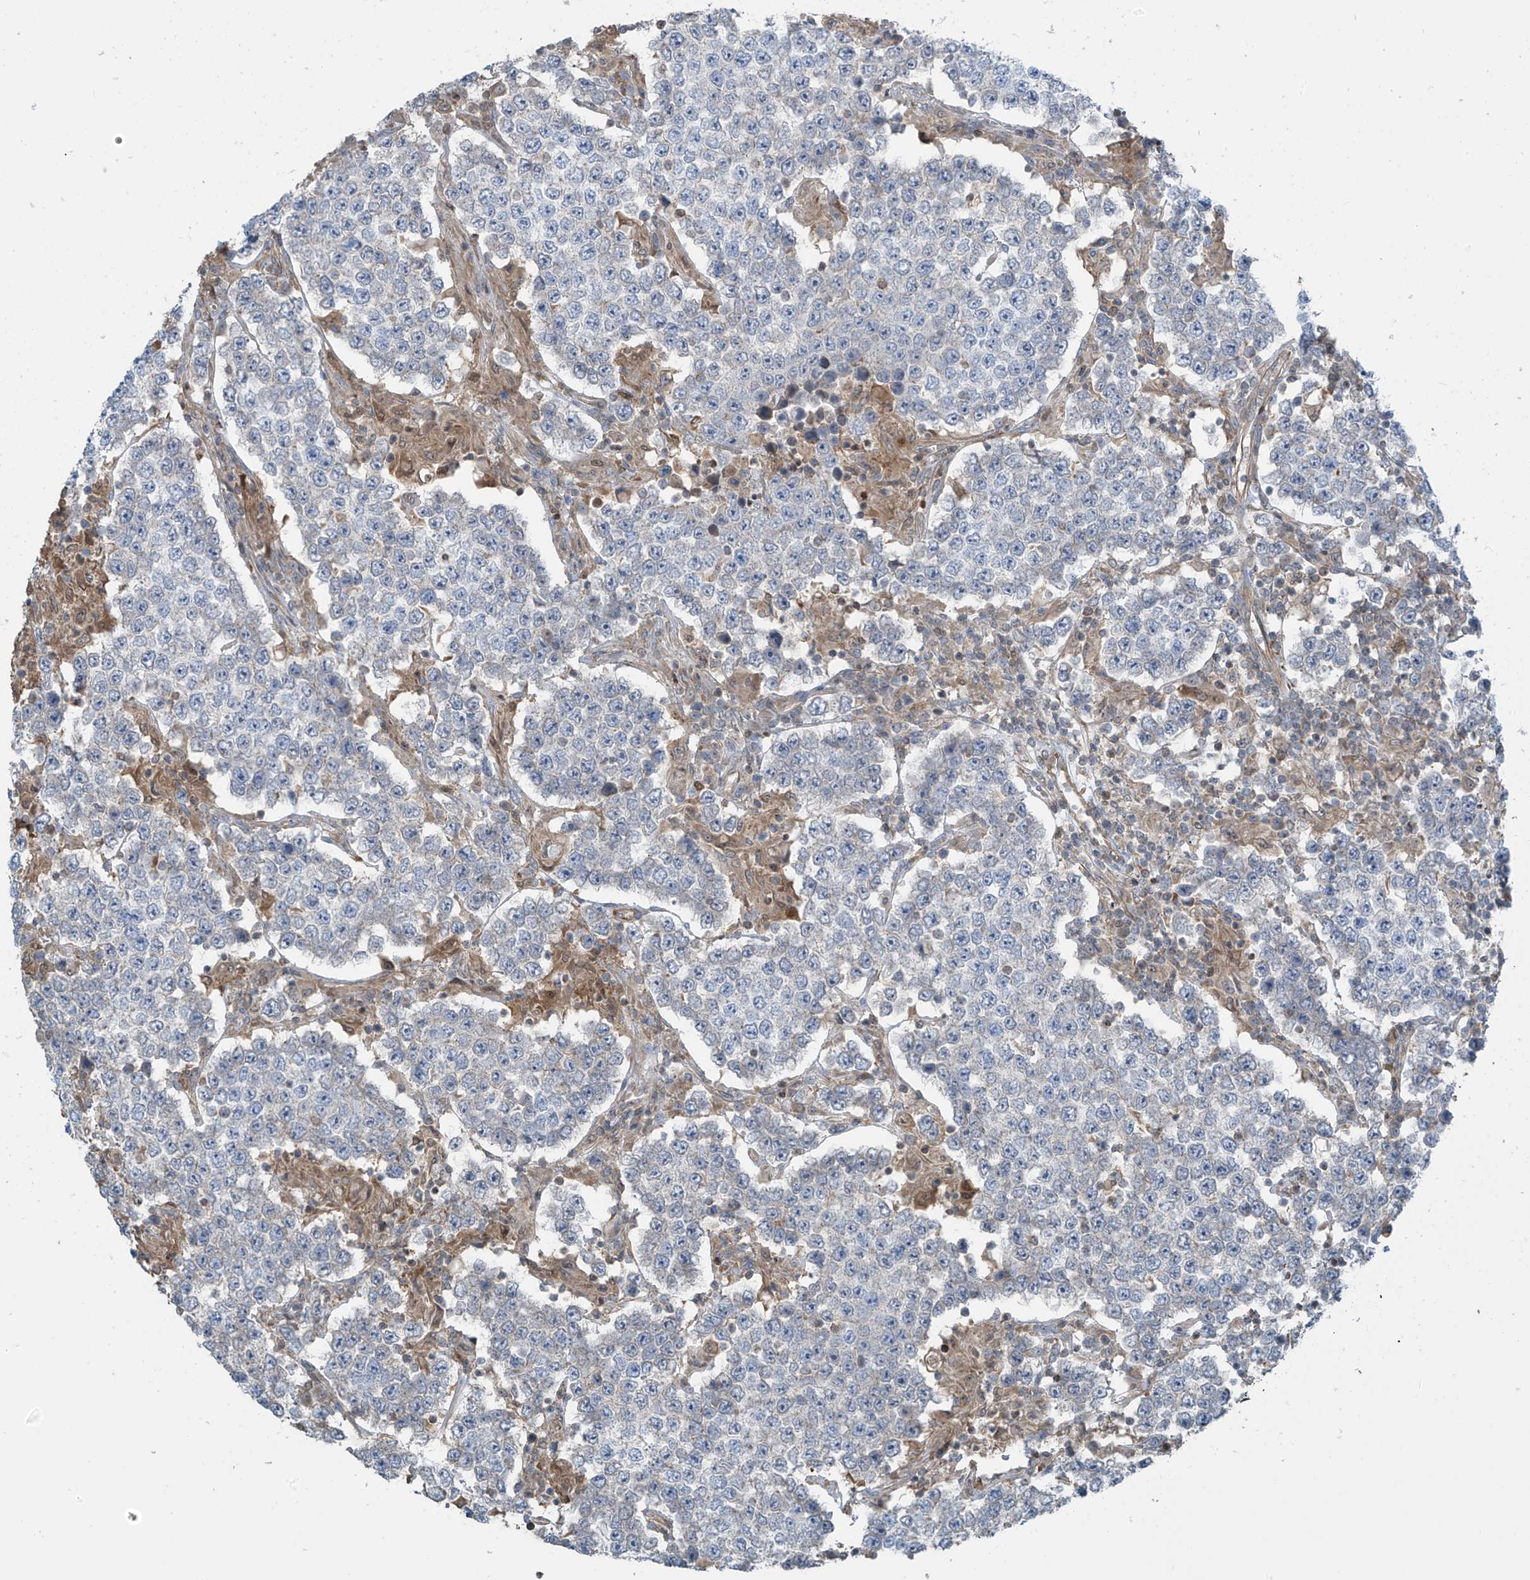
{"staining": {"intensity": "negative", "quantity": "none", "location": "none"}, "tissue": "testis cancer", "cell_type": "Tumor cells", "image_type": "cancer", "snomed": [{"axis": "morphology", "description": "Normal tissue, NOS"}, {"axis": "morphology", "description": "Urothelial carcinoma, High grade"}, {"axis": "morphology", "description": "Seminoma, NOS"}, {"axis": "morphology", "description": "Carcinoma, Embryonal, NOS"}, {"axis": "topography", "description": "Urinary bladder"}, {"axis": "topography", "description": "Testis"}], "caption": "High-grade urothelial carcinoma (testis) stained for a protein using immunohistochemistry (IHC) shows no expression tumor cells.", "gene": "SH3BGRL3", "patient": {"sex": "male", "age": 41}}